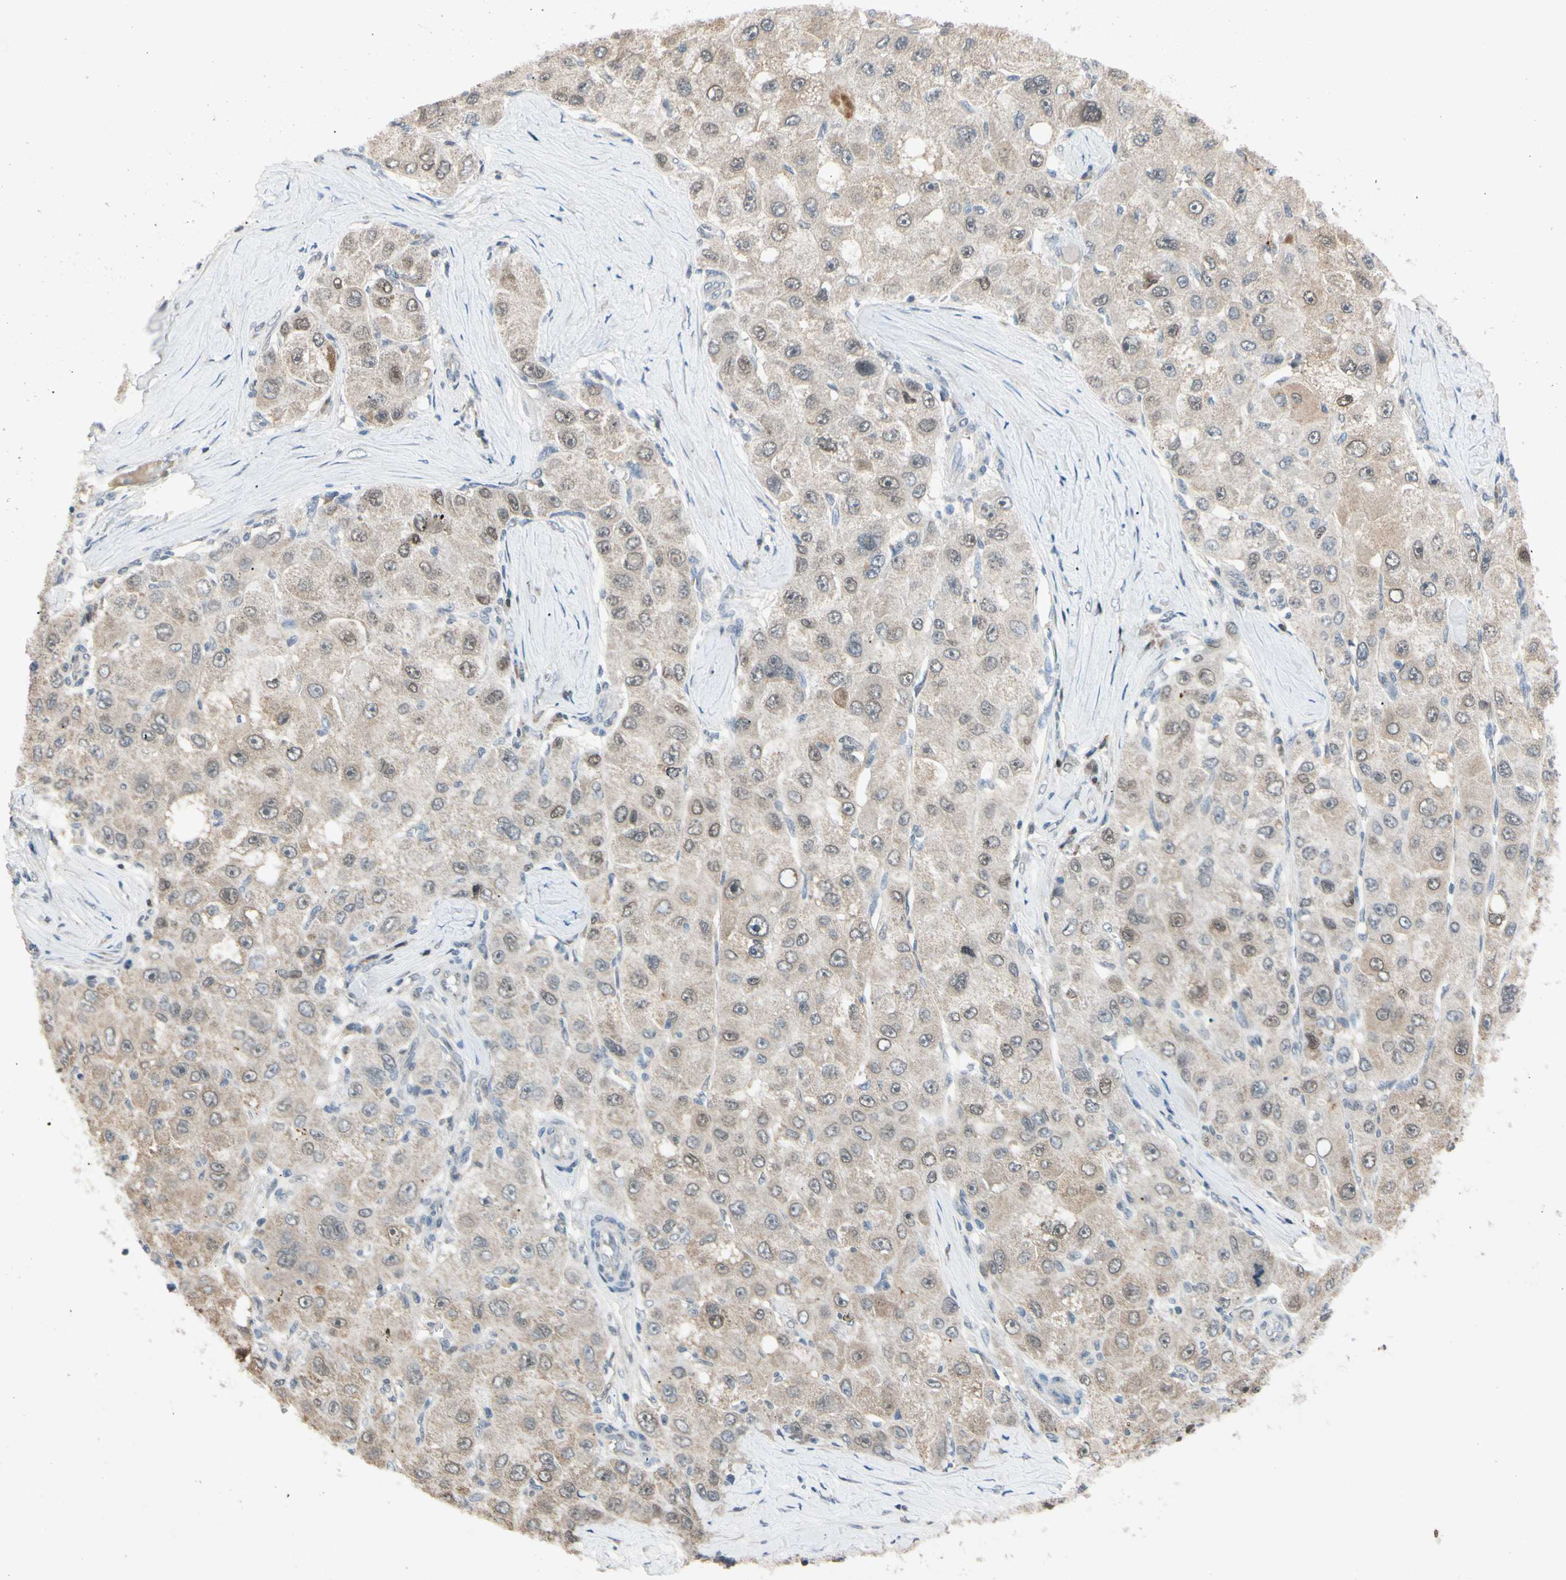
{"staining": {"intensity": "moderate", "quantity": "<25%", "location": "nuclear"}, "tissue": "liver cancer", "cell_type": "Tumor cells", "image_type": "cancer", "snomed": [{"axis": "morphology", "description": "Carcinoma, Hepatocellular, NOS"}, {"axis": "topography", "description": "Liver"}], "caption": "This is an image of immunohistochemistry (IHC) staining of liver cancer (hepatocellular carcinoma), which shows moderate staining in the nuclear of tumor cells.", "gene": "RIOX2", "patient": {"sex": "male", "age": 80}}